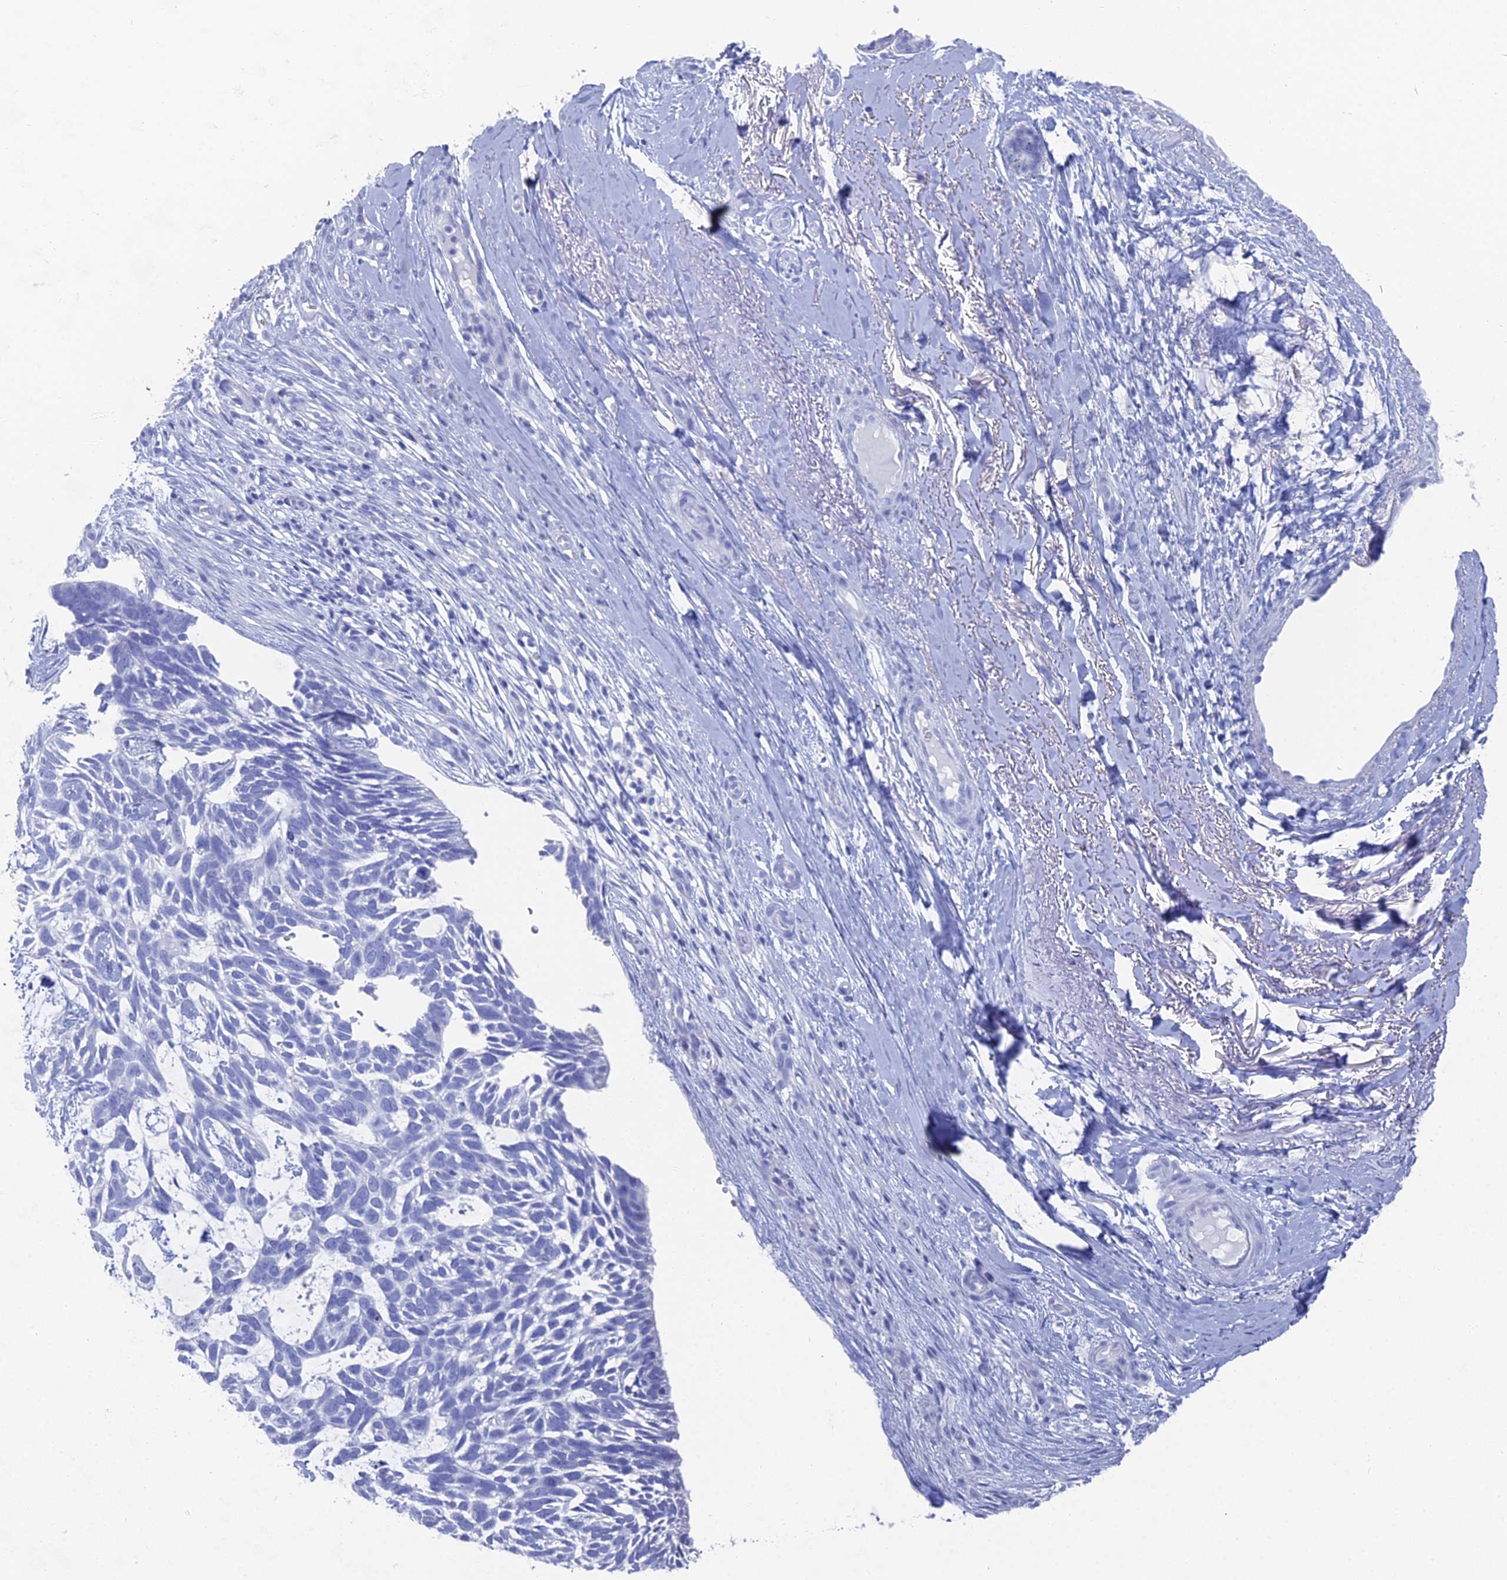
{"staining": {"intensity": "negative", "quantity": "none", "location": "none"}, "tissue": "skin cancer", "cell_type": "Tumor cells", "image_type": "cancer", "snomed": [{"axis": "morphology", "description": "Basal cell carcinoma"}, {"axis": "topography", "description": "Skin"}], "caption": "The micrograph displays no staining of tumor cells in skin cancer (basal cell carcinoma).", "gene": "ENPP3", "patient": {"sex": "male", "age": 88}}